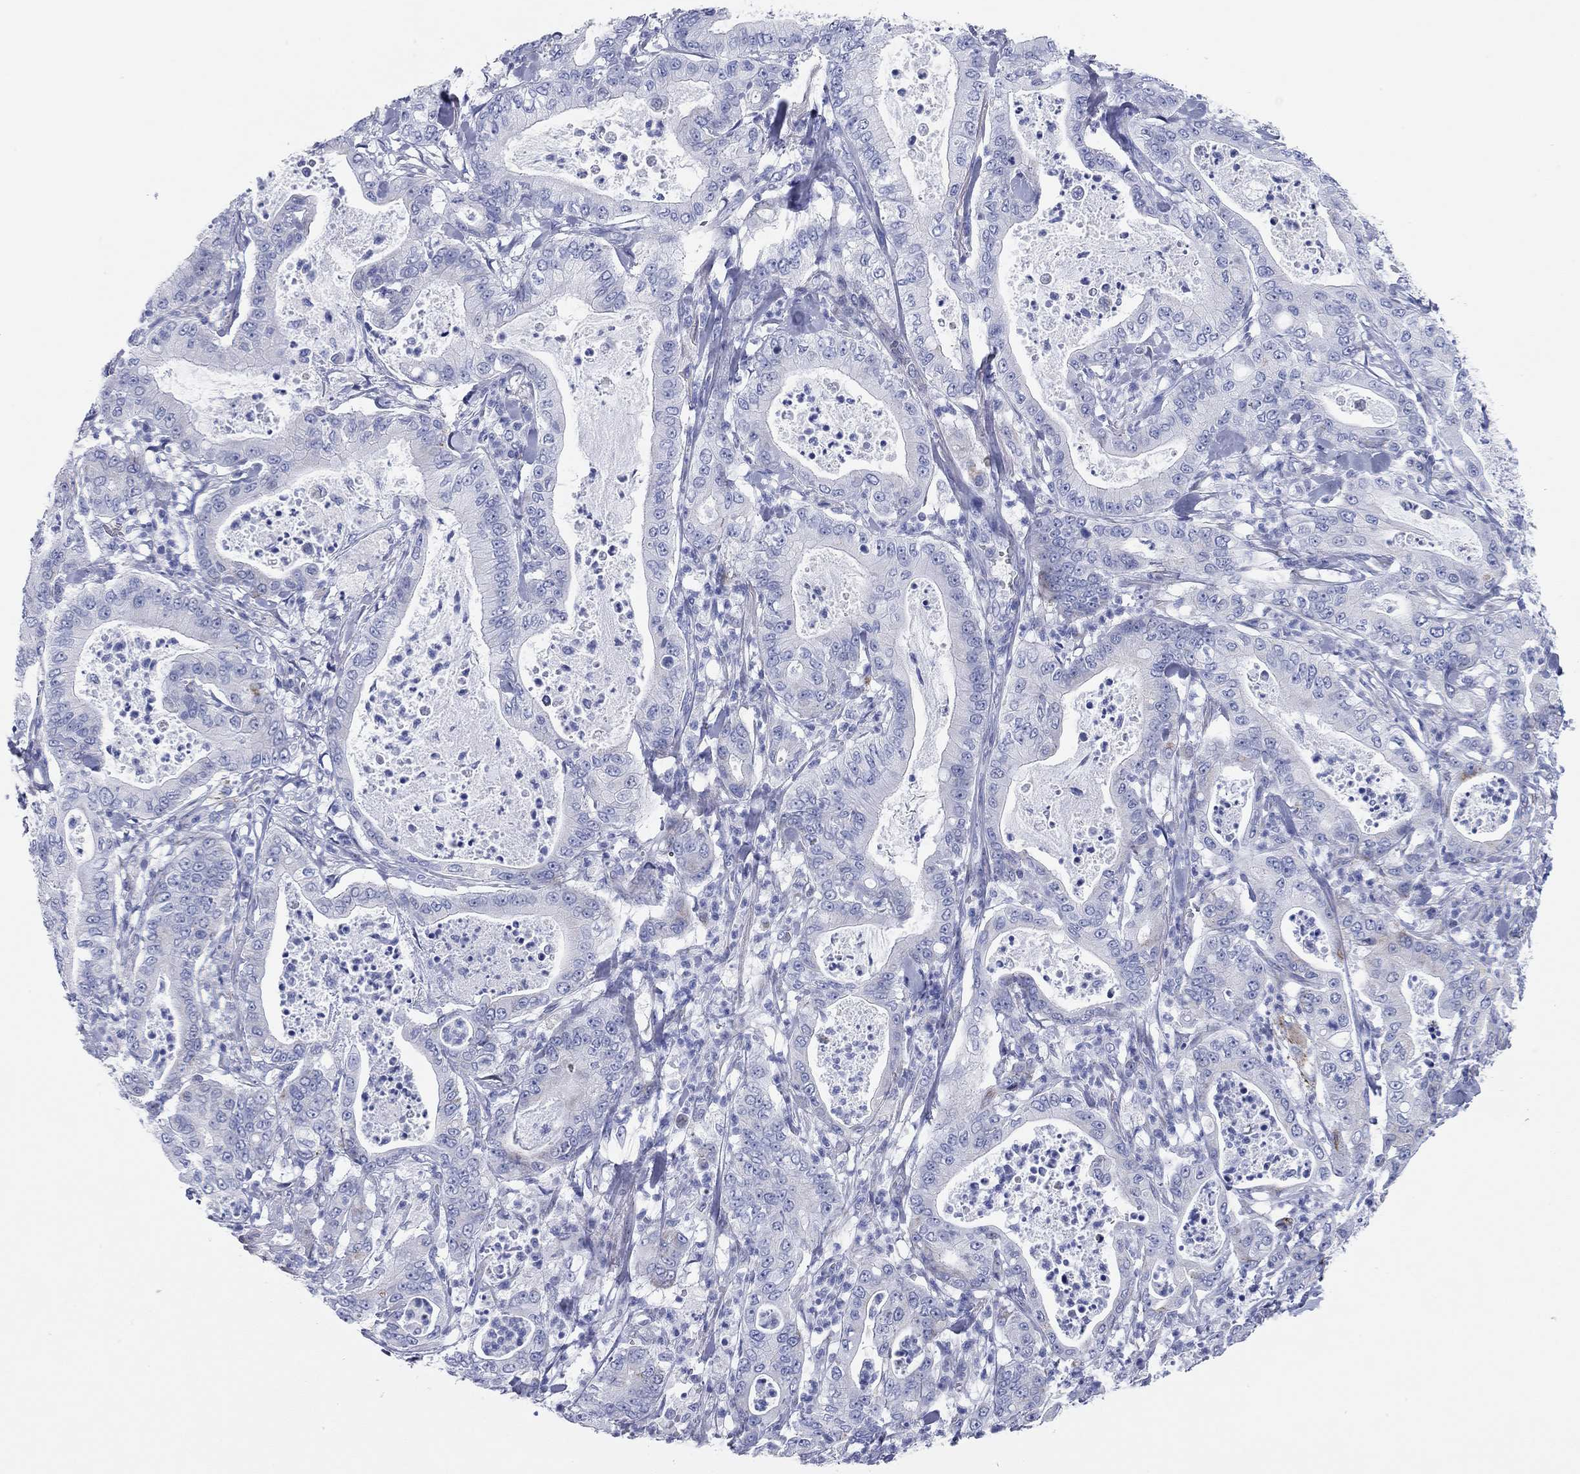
{"staining": {"intensity": "negative", "quantity": "none", "location": "none"}, "tissue": "pancreatic cancer", "cell_type": "Tumor cells", "image_type": "cancer", "snomed": [{"axis": "morphology", "description": "Adenocarcinoma, NOS"}, {"axis": "topography", "description": "Pancreas"}], "caption": "Immunohistochemical staining of human pancreatic adenocarcinoma demonstrates no significant staining in tumor cells.", "gene": "CHI3L2", "patient": {"sex": "male", "age": 71}}